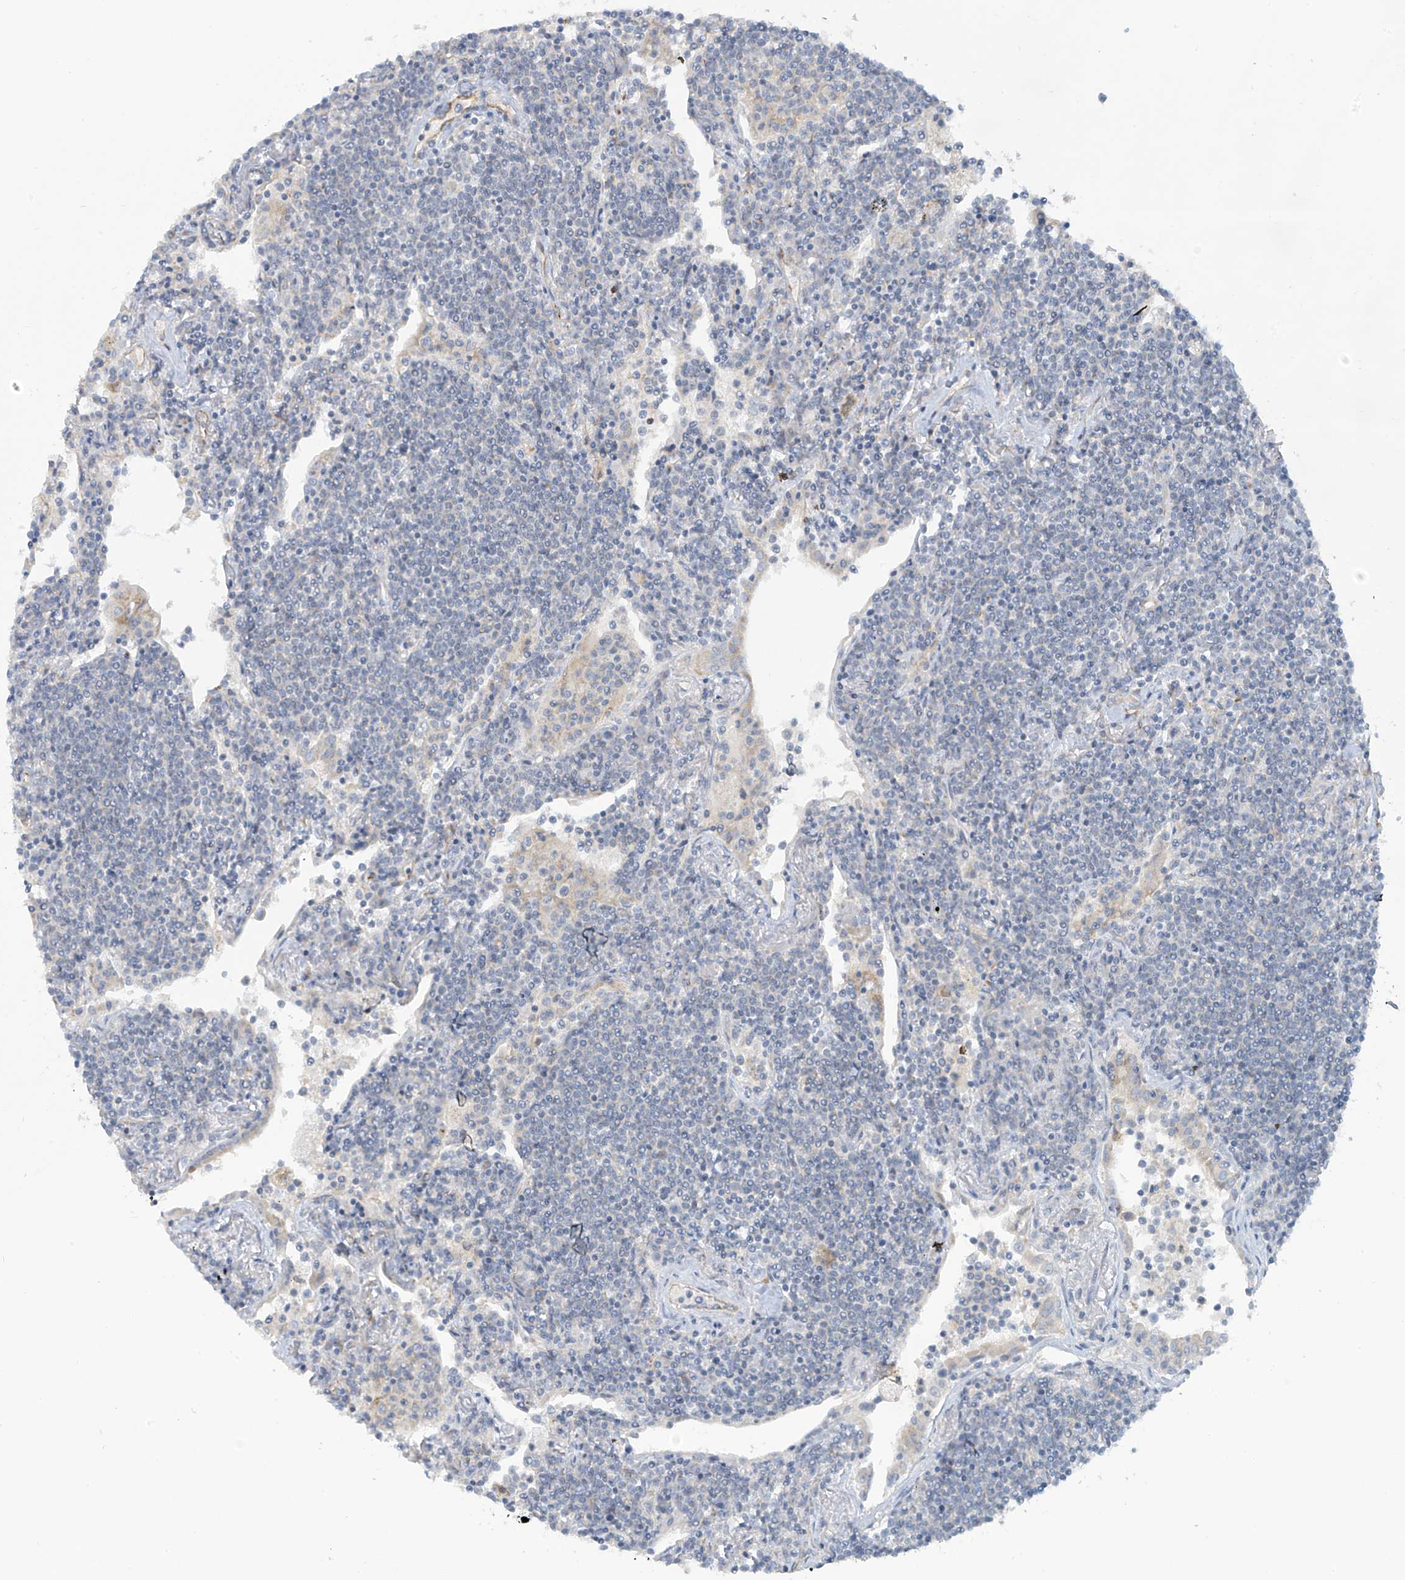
{"staining": {"intensity": "negative", "quantity": "none", "location": "none"}, "tissue": "lymphoma", "cell_type": "Tumor cells", "image_type": "cancer", "snomed": [{"axis": "morphology", "description": "Malignant lymphoma, non-Hodgkin's type, Low grade"}, {"axis": "topography", "description": "Lung"}], "caption": "Immunohistochemistry micrograph of neoplastic tissue: human lymphoma stained with DAB shows no significant protein expression in tumor cells.", "gene": "SLC6A12", "patient": {"sex": "female", "age": 71}}